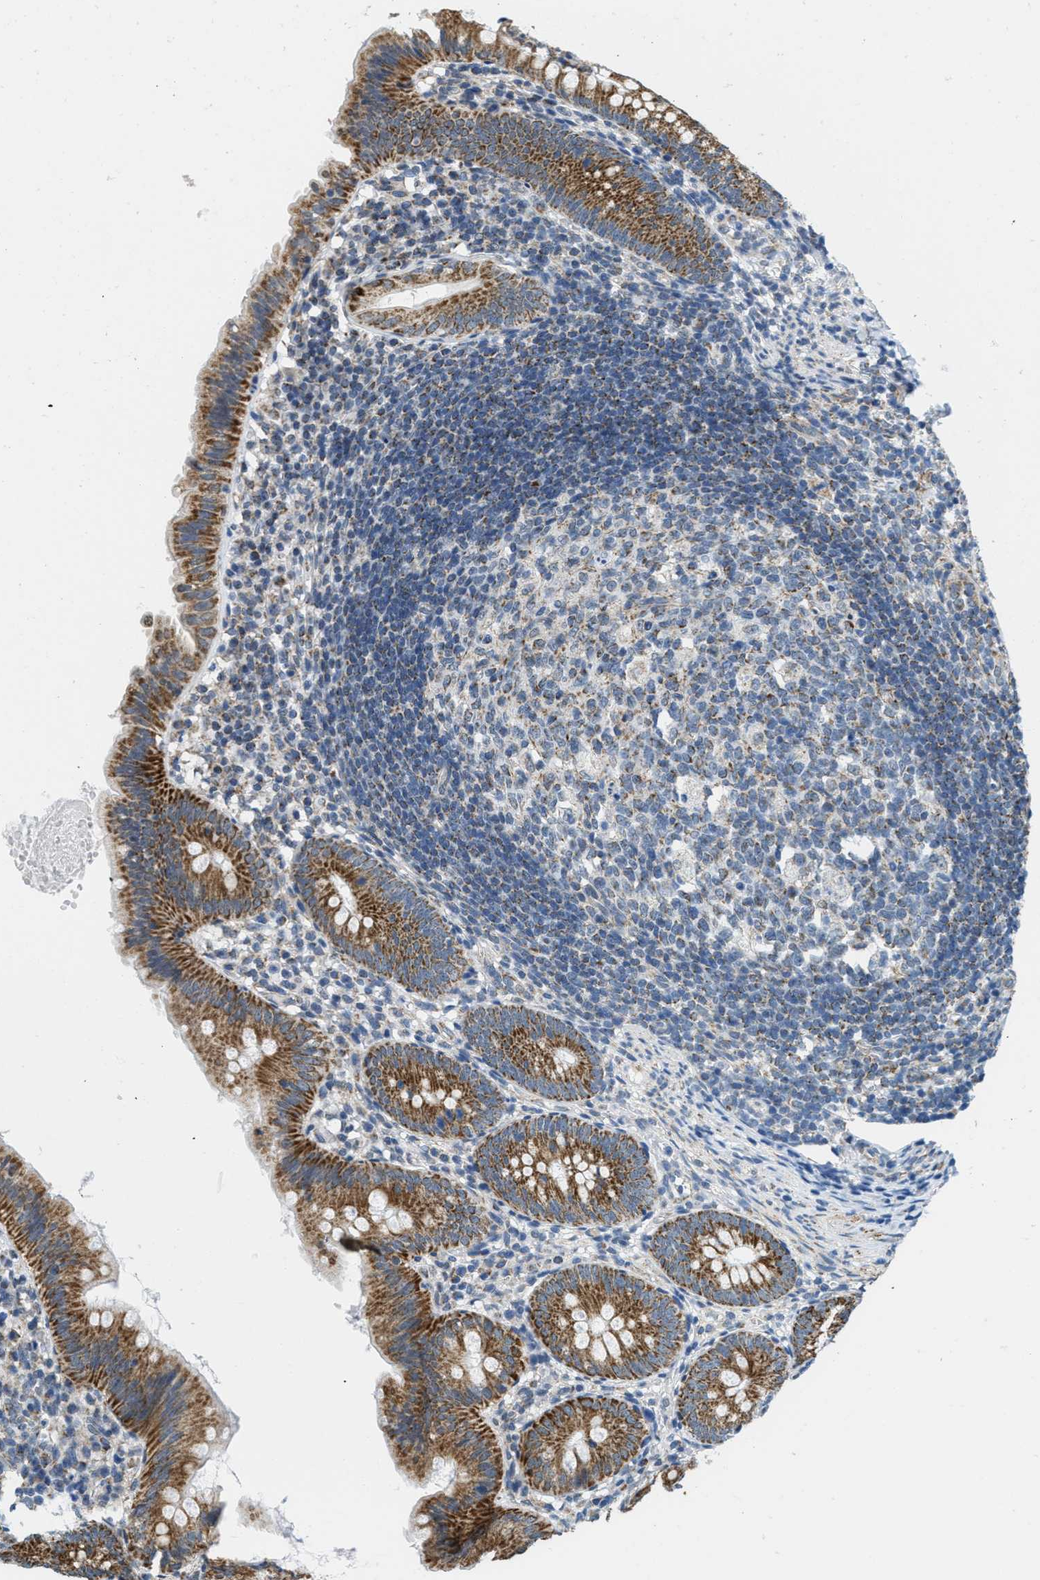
{"staining": {"intensity": "moderate", "quantity": ">75%", "location": "cytoplasmic/membranous"}, "tissue": "appendix", "cell_type": "Glandular cells", "image_type": "normal", "snomed": [{"axis": "morphology", "description": "Normal tissue, NOS"}, {"axis": "topography", "description": "Appendix"}], "caption": "This histopathology image displays immunohistochemistry (IHC) staining of unremarkable human appendix, with medium moderate cytoplasmic/membranous positivity in about >75% of glandular cells.", "gene": "TOMM70", "patient": {"sex": "male", "age": 1}}